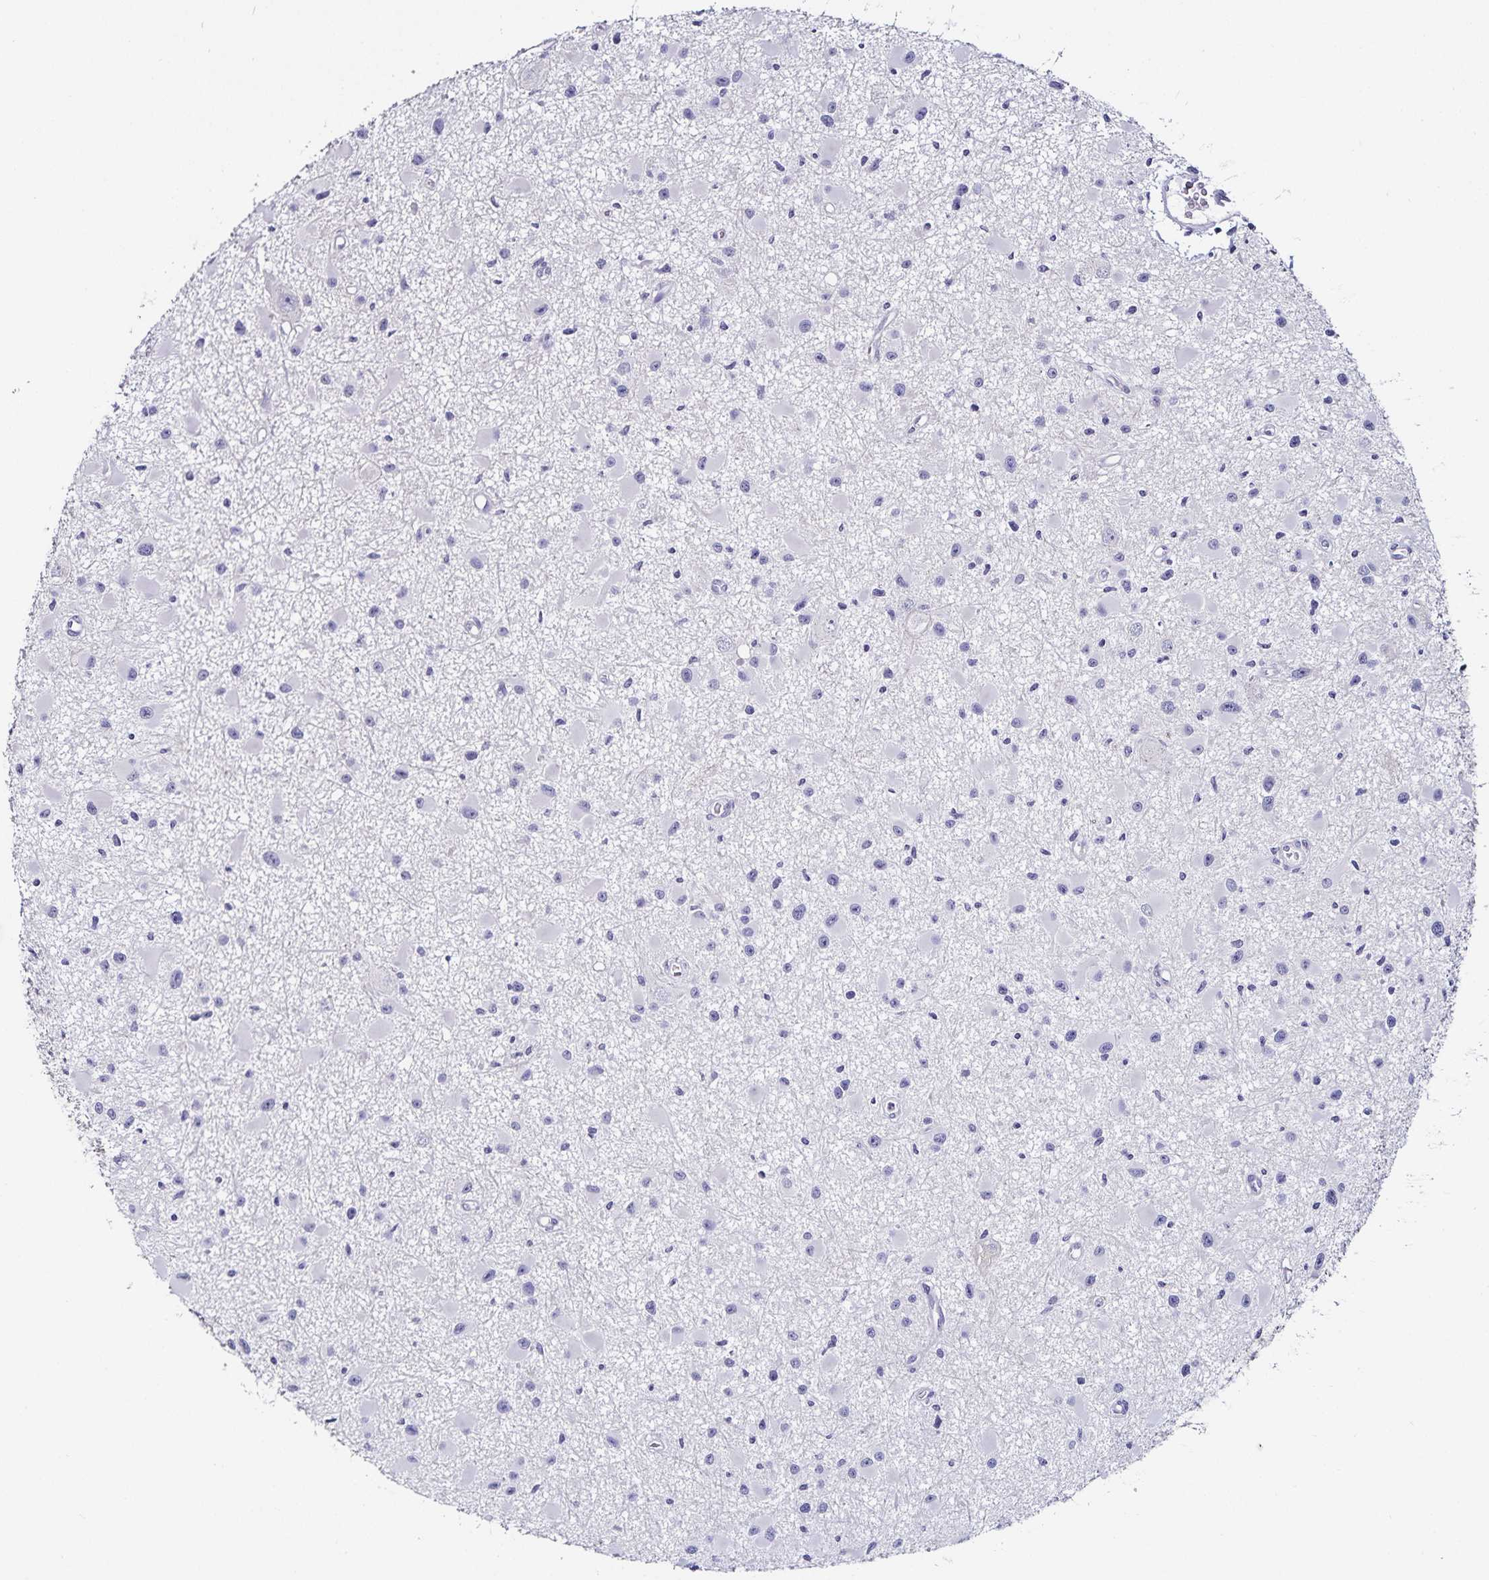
{"staining": {"intensity": "negative", "quantity": "none", "location": "none"}, "tissue": "glioma", "cell_type": "Tumor cells", "image_type": "cancer", "snomed": [{"axis": "morphology", "description": "Glioma, malignant, High grade"}, {"axis": "topography", "description": "Brain"}], "caption": "There is no significant staining in tumor cells of malignant high-grade glioma. The staining is performed using DAB brown chromogen with nuclei counter-stained in using hematoxylin.", "gene": "TSPAN7", "patient": {"sex": "male", "age": 54}}